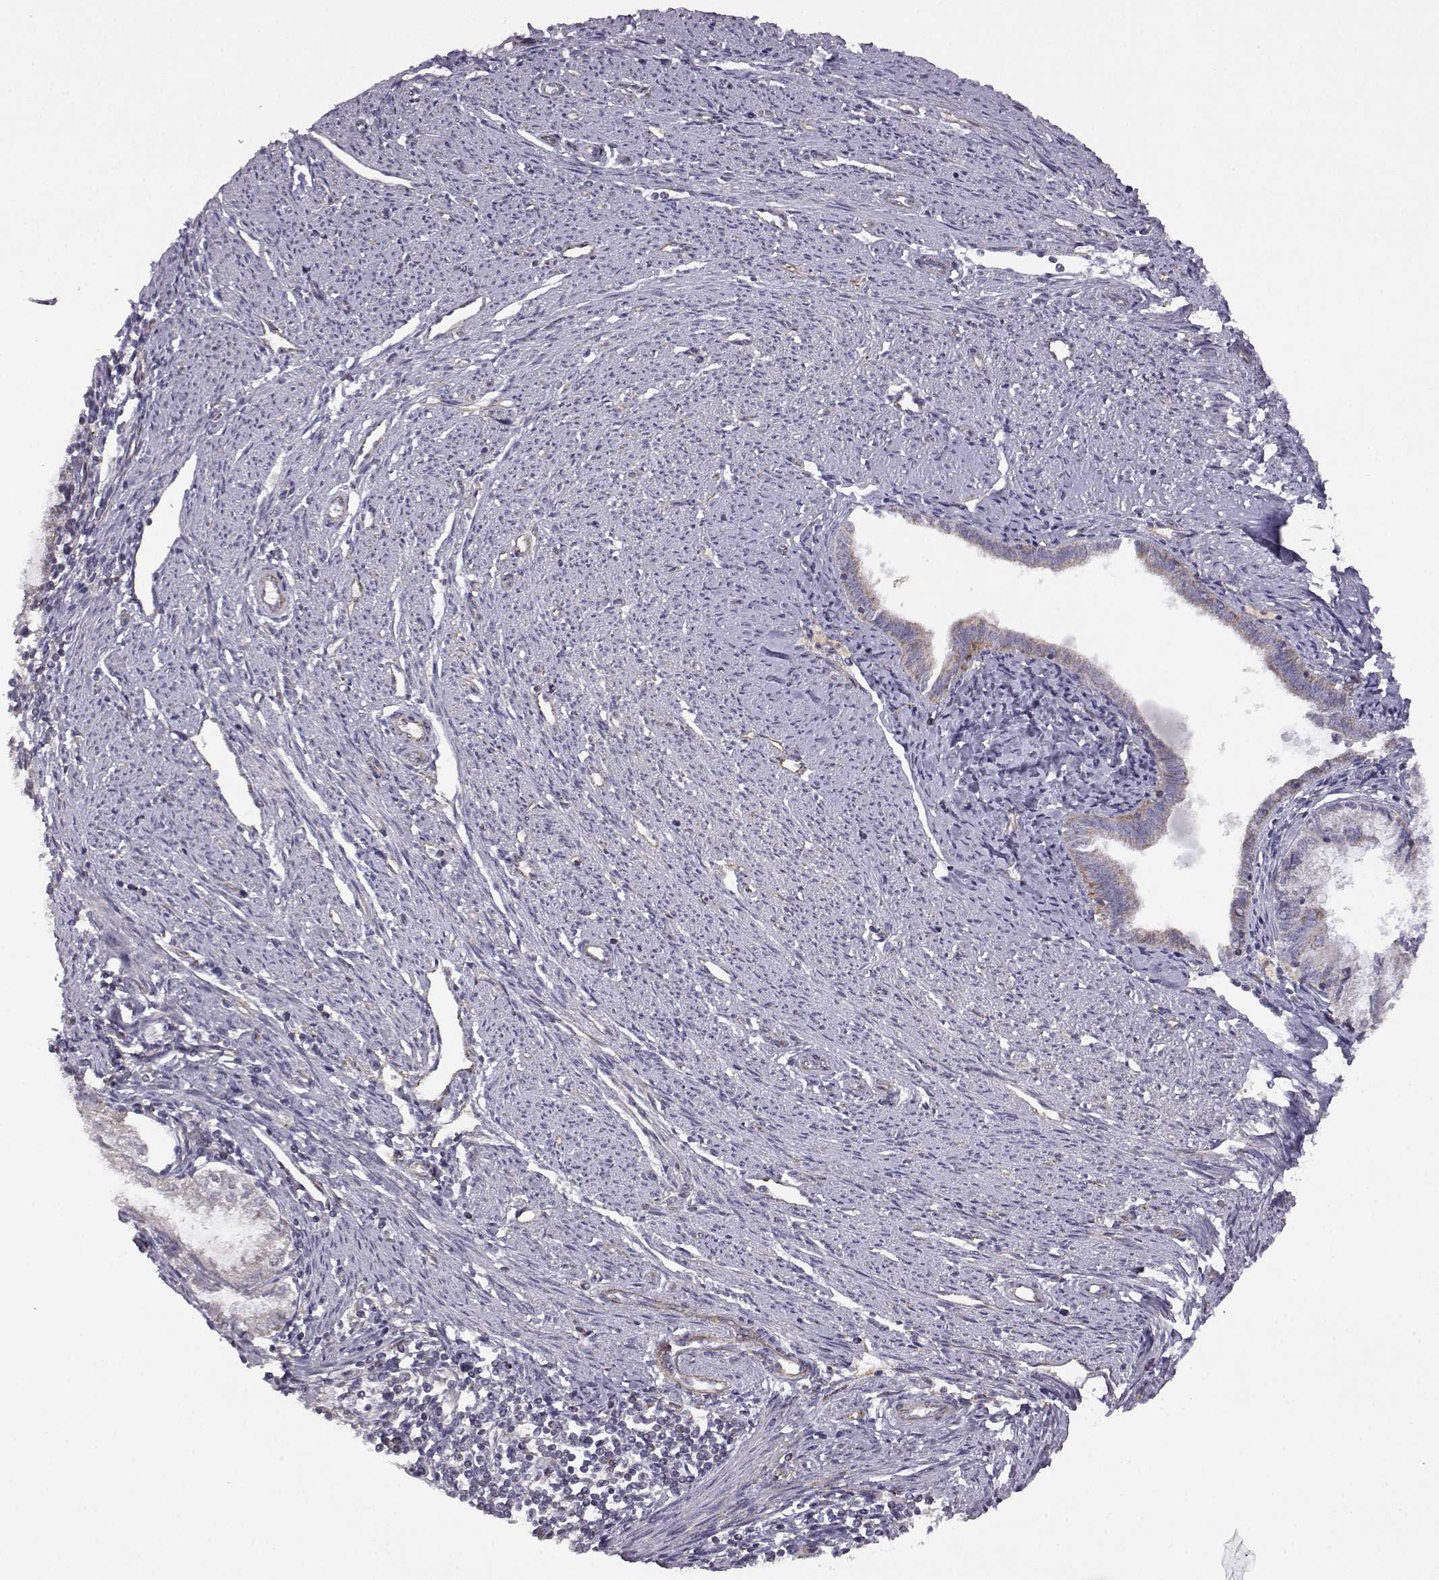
{"staining": {"intensity": "weak", "quantity": "<25%", "location": "cytoplasmic/membranous"}, "tissue": "endometrial cancer", "cell_type": "Tumor cells", "image_type": "cancer", "snomed": [{"axis": "morphology", "description": "Adenocarcinoma, NOS"}, {"axis": "topography", "description": "Endometrium"}], "caption": "The micrograph reveals no significant expression in tumor cells of adenocarcinoma (endometrial). The staining is performed using DAB (3,3'-diaminobenzidine) brown chromogen with nuclei counter-stained in using hematoxylin.", "gene": "DDC", "patient": {"sex": "female", "age": 79}}